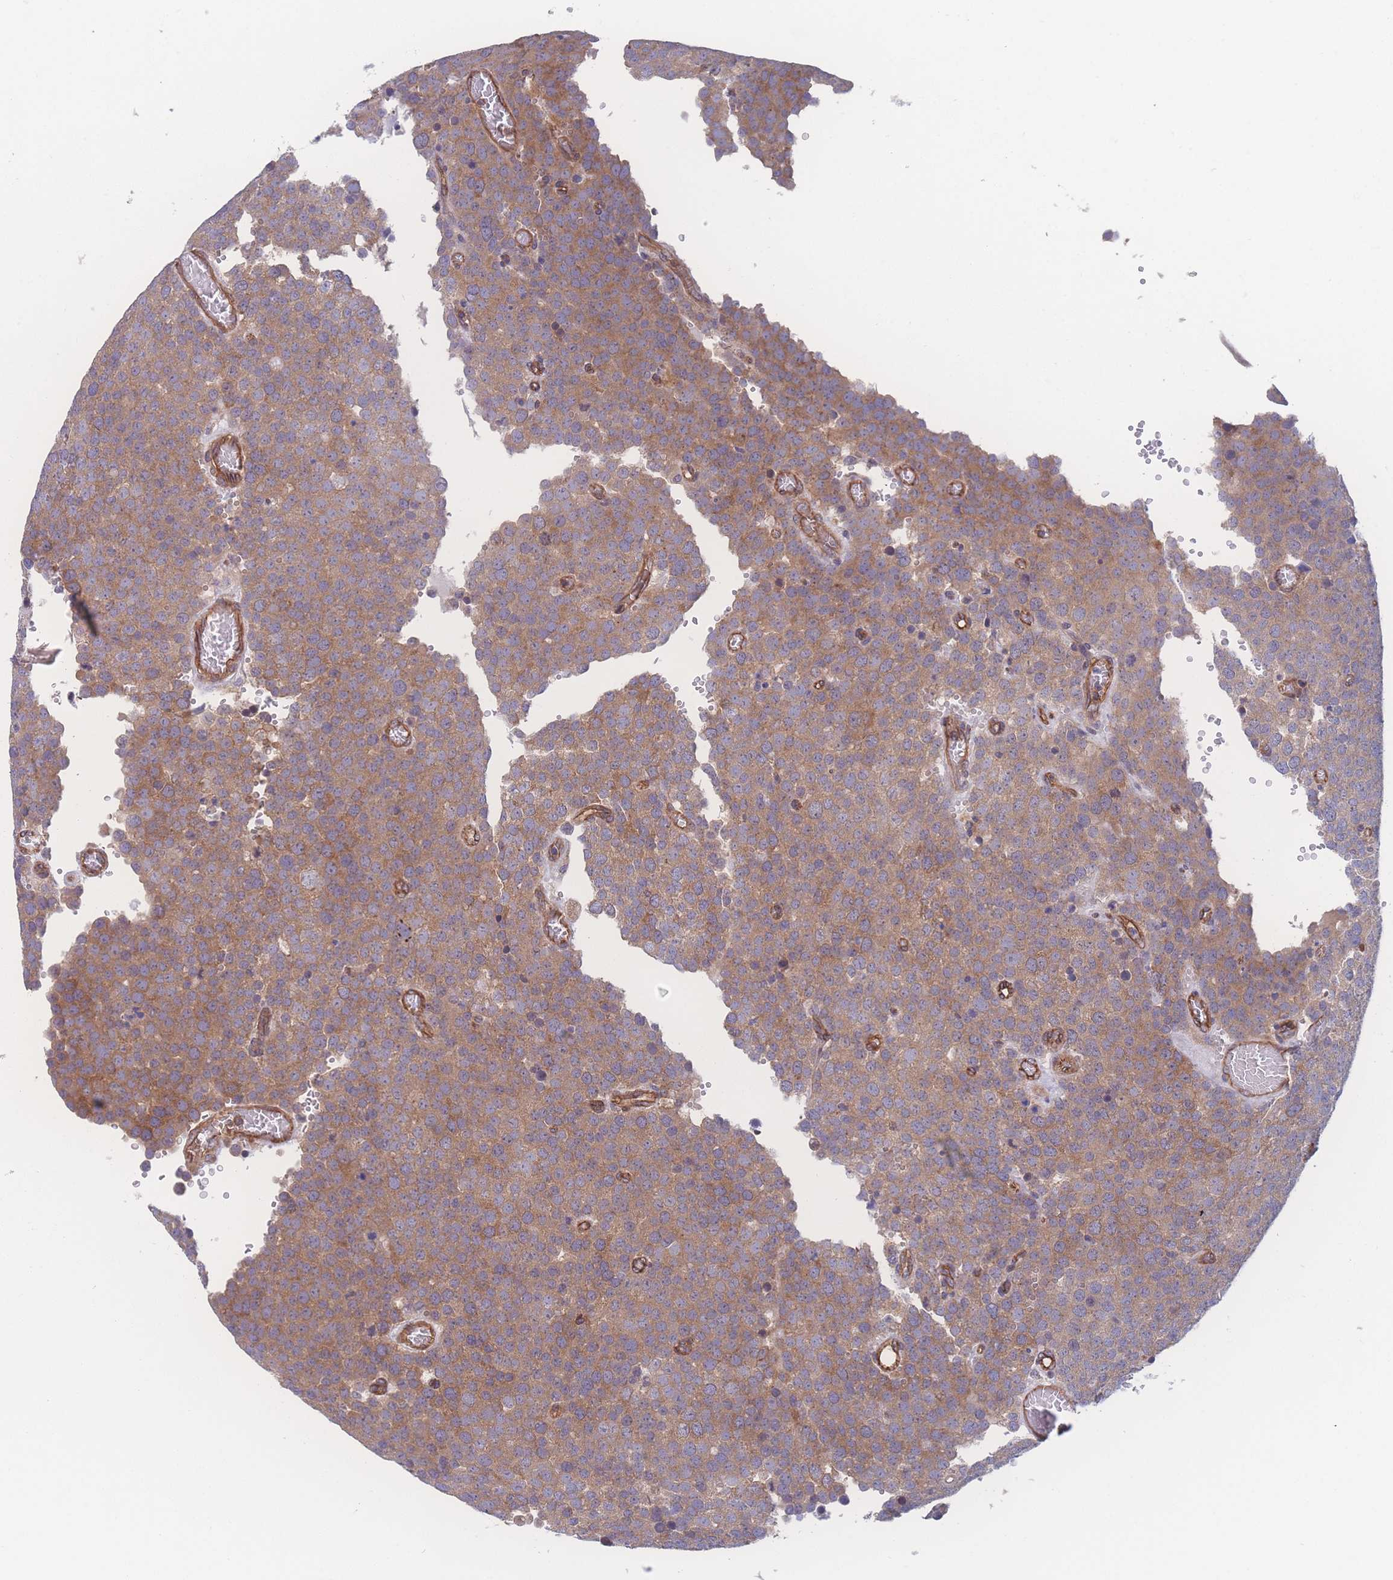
{"staining": {"intensity": "moderate", "quantity": ">75%", "location": "cytoplasmic/membranous"}, "tissue": "testis cancer", "cell_type": "Tumor cells", "image_type": "cancer", "snomed": [{"axis": "morphology", "description": "Normal tissue, NOS"}, {"axis": "morphology", "description": "Seminoma, NOS"}, {"axis": "topography", "description": "Testis"}], "caption": "Immunohistochemical staining of human testis seminoma exhibits medium levels of moderate cytoplasmic/membranous expression in approximately >75% of tumor cells. Using DAB (brown) and hematoxylin (blue) stains, captured at high magnification using brightfield microscopy.", "gene": "CFAP97", "patient": {"sex": "male", "age": 71}}